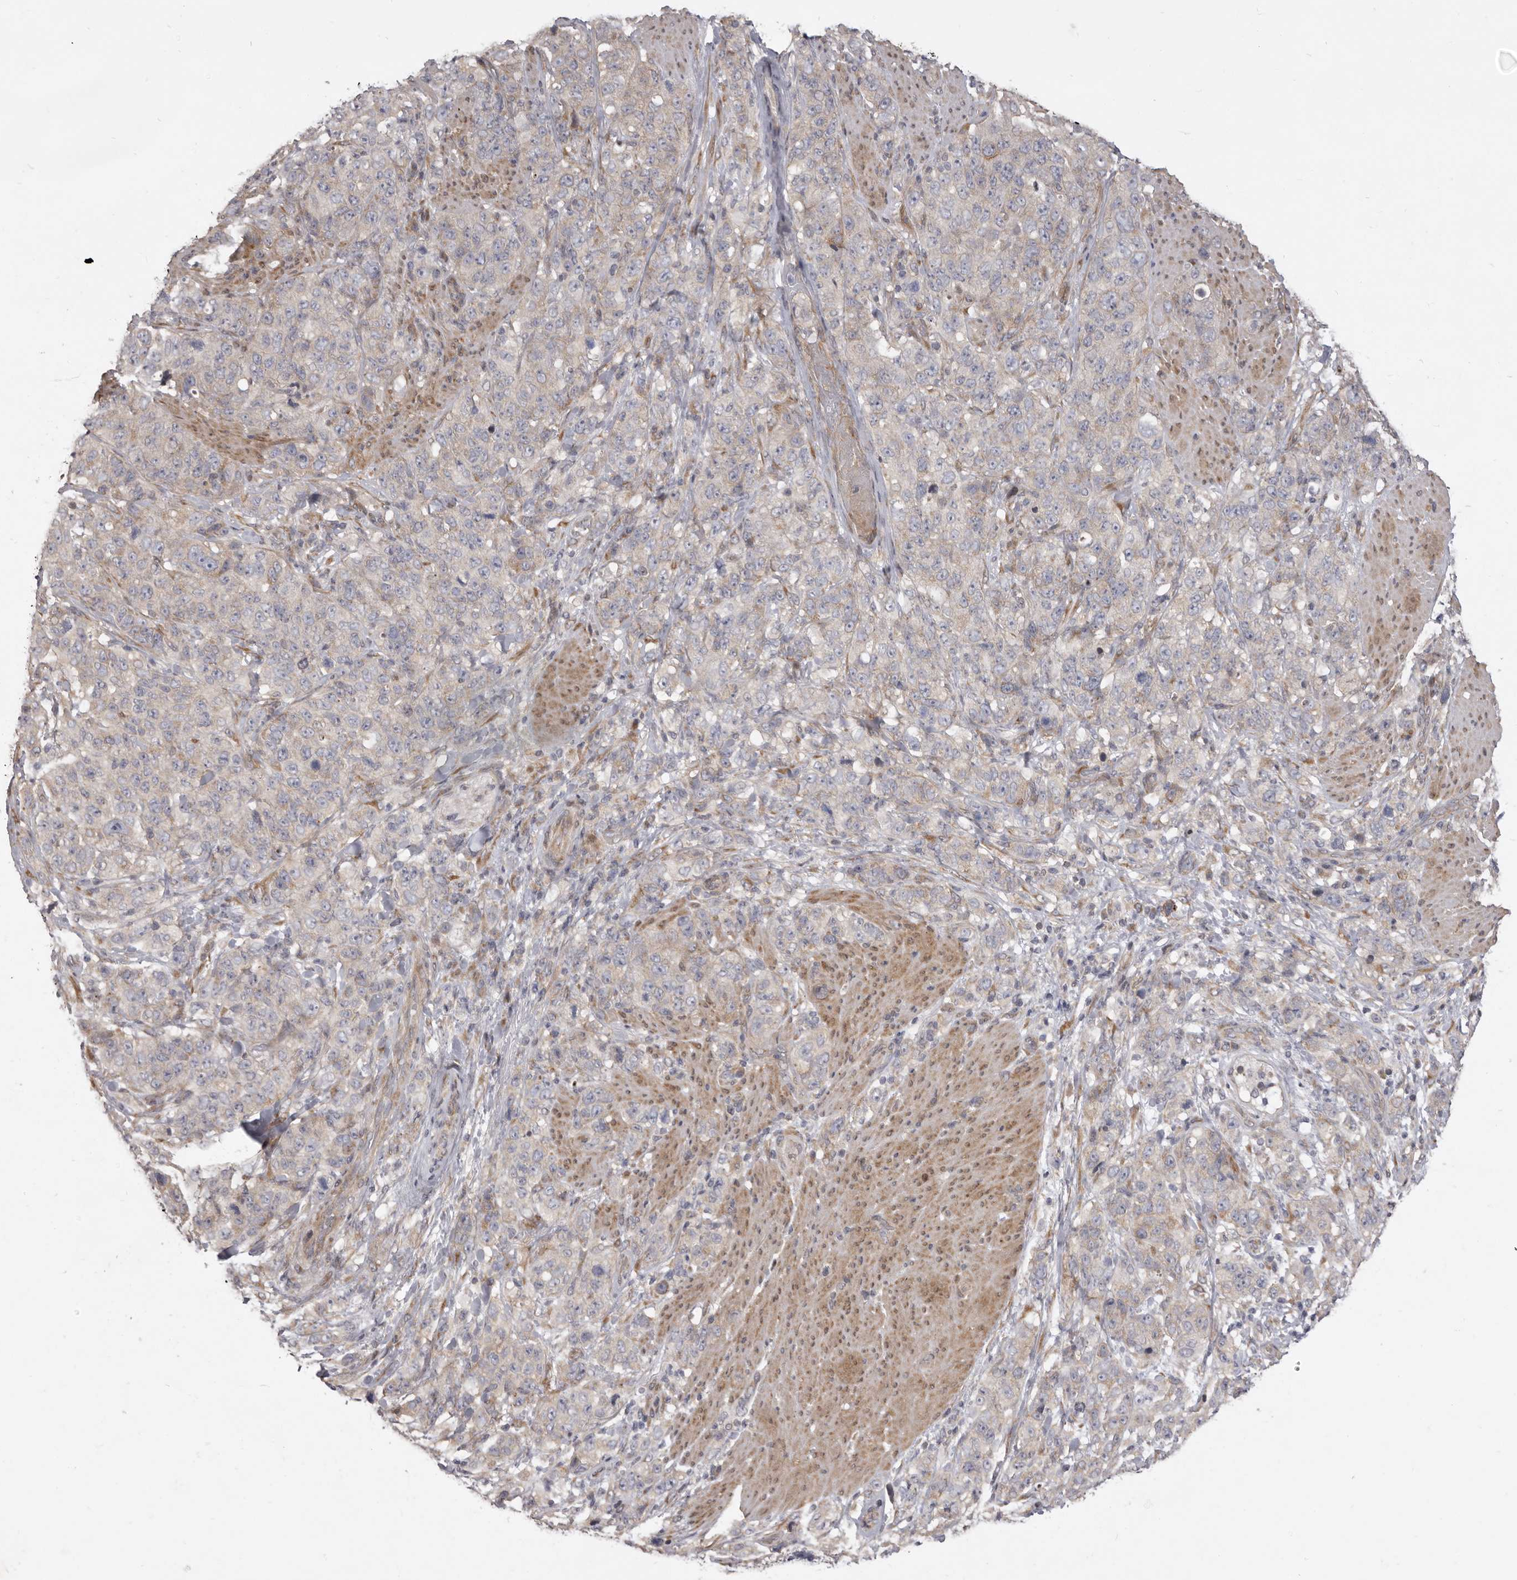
{"staining": {"intensity": "negative", "quantity": "none", "location": "none"}, "tissue": "stomach cancer", "cell_type": "Tumor cells", "image_type": "cancer", "snomed": [{"axis": "morphology", "description": "Adenocarcinoma, NOS"}, {"axis": "topography", "description": "Stomach"}], "caption": "A high-resolution photomicrograph shows IHC staining of adenocarcinoma (stomach), which displays no significant staining in tumor cells.", "gene": "TBC1D8B", "patient": {"sex": "male", "age": 48}}